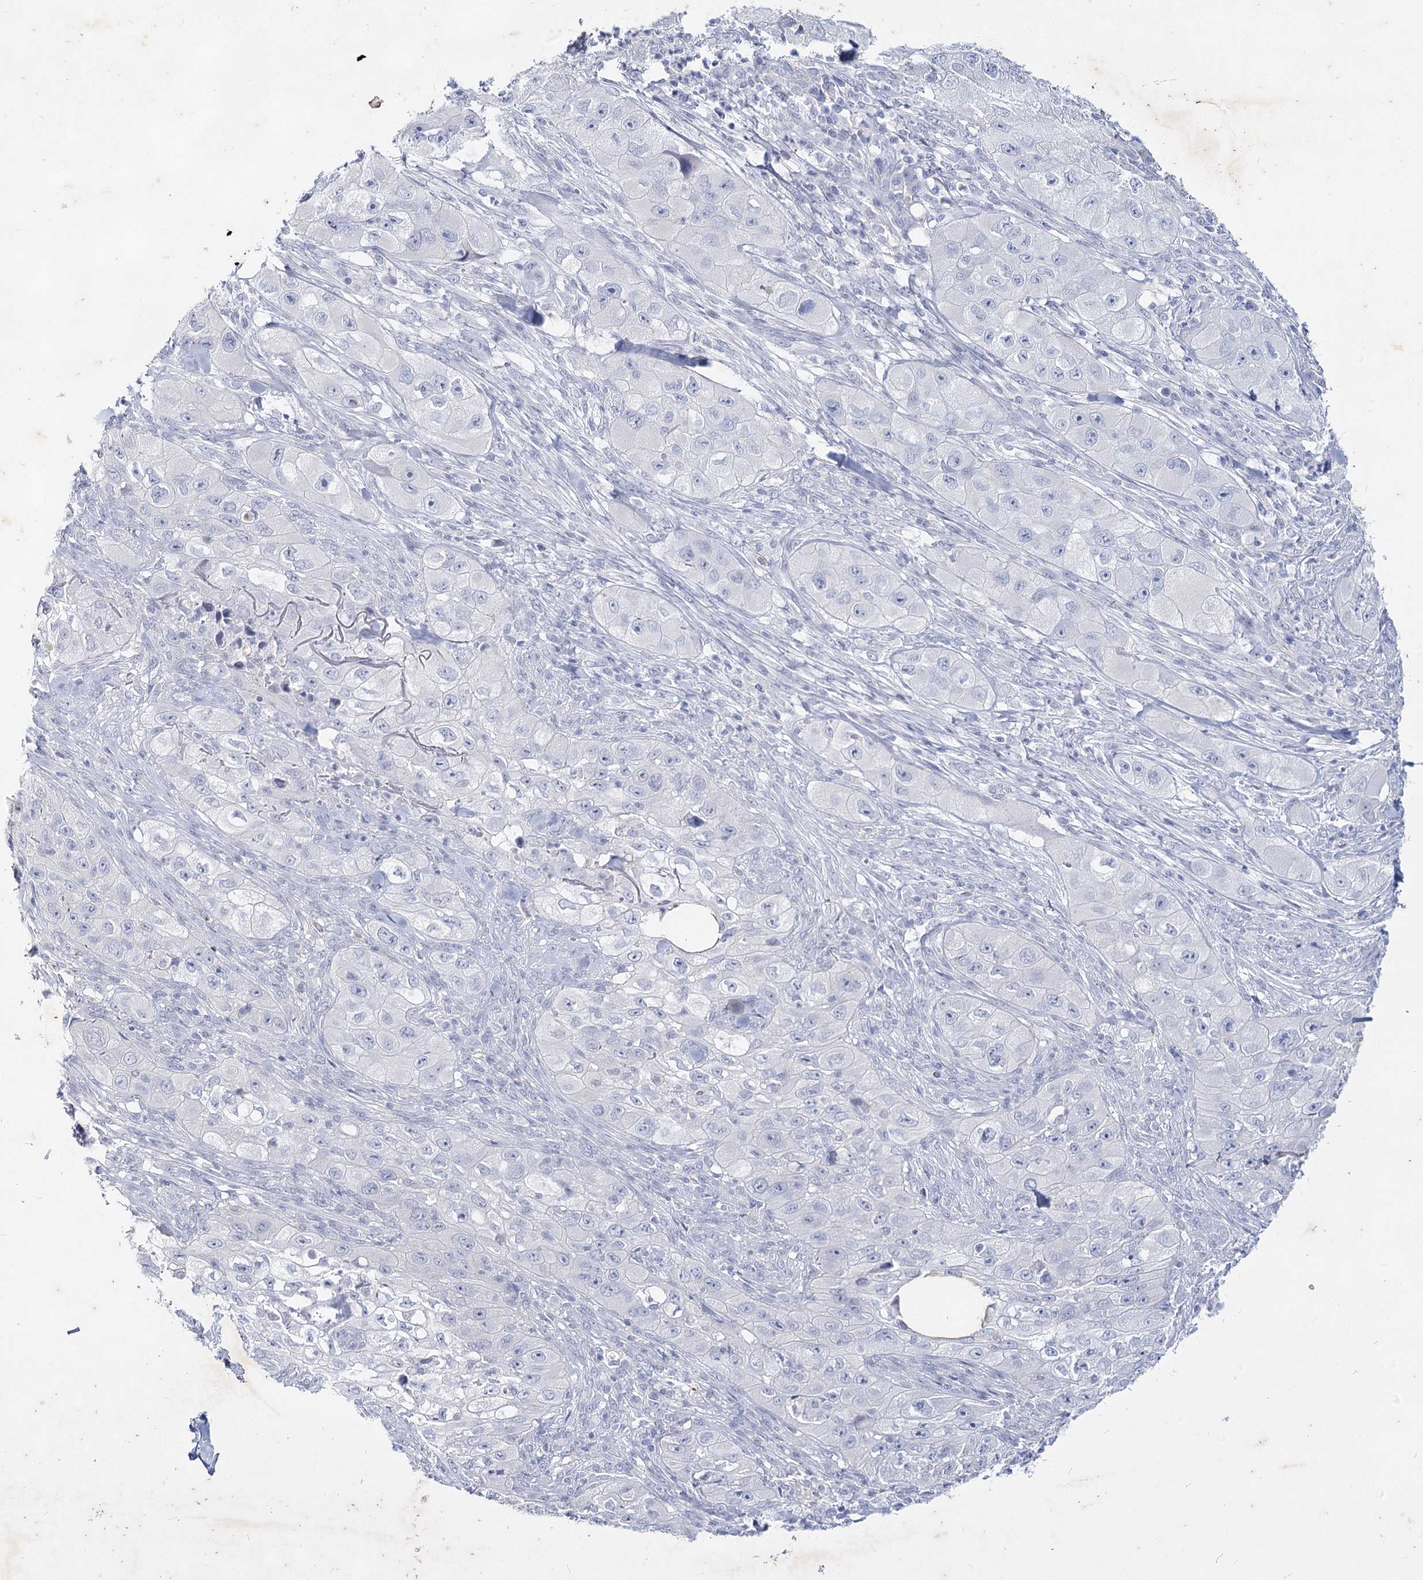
{"staining": {"intensity": "negative", "quantity": "none", "location": "none"}, "tissue": "skin cancer", "cell_type": "Tumor cells", "image_type": "cancer", "snomed": [{"axis": "morphology", "description": "Squamous cell carcinoma, NOS"}, {"axis": "topography", "description": "Skin"}, {"axis": "topography", "description": "Subcutis"}], "caption": "A micrograph of human skin squamous cell carcinoma is negative for staining in tumor cells.", "gene": "CCDC73", "patient": {"sex": "male", "age": 73}}